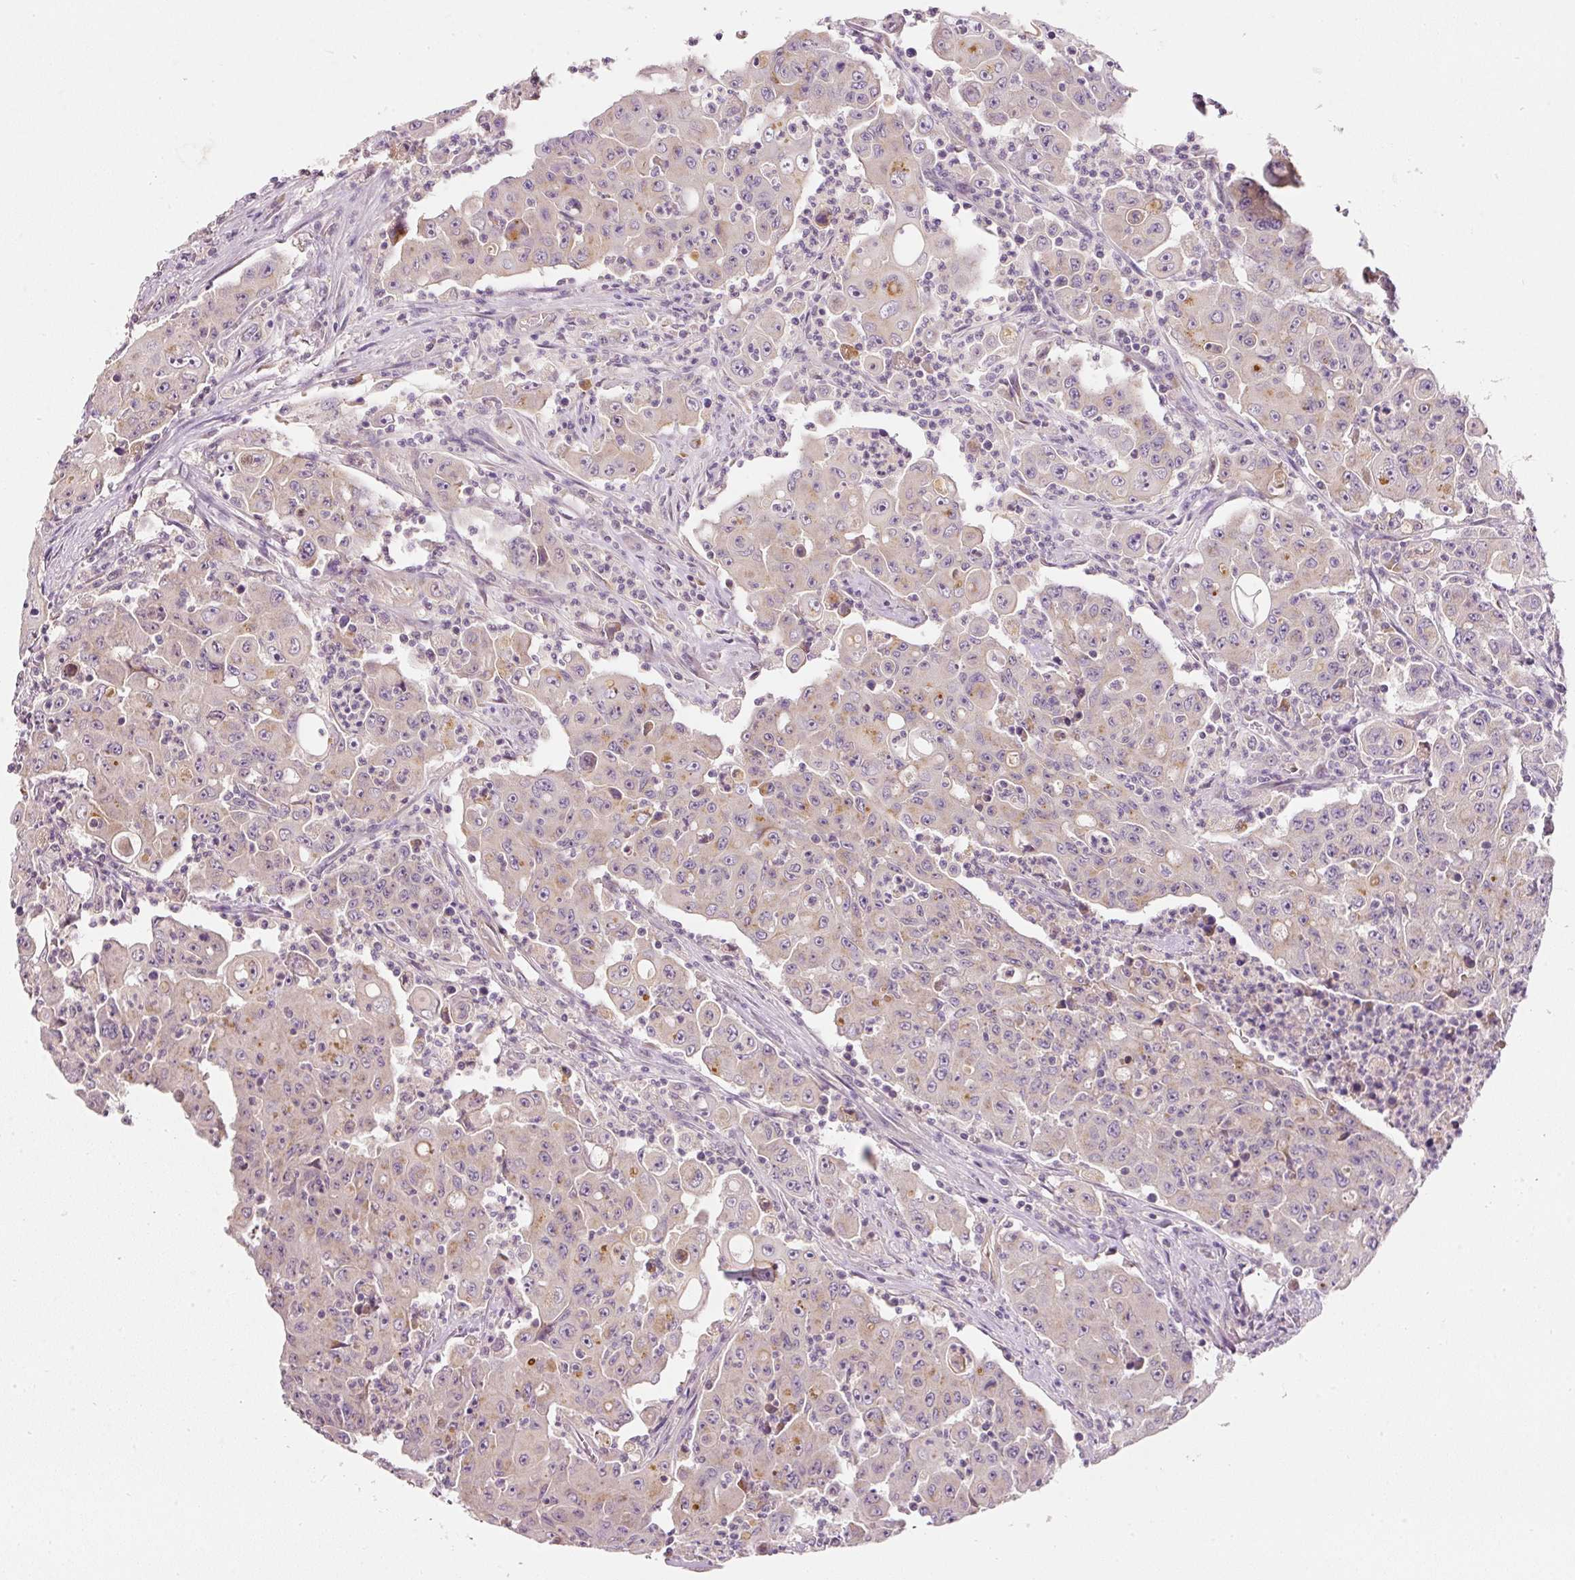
{"staining": {"intensity": "moderate", "quantity": "<25%", "location": "cytoplasmic/membranous"}, "tissue": "colorectal cancer", "cell_type": "Tumor cells", "image_type": "cancer", "snomed": [{"axis": "morphology", "description": "Adenocarcinoma, NOS"}, {"axis": "topography", "description": "Colon"}], "caption": "Colorectal cancer (adenocarcinoma) stained with immunohistochemistry shows moderate cytoplasmic/membranous expression in about <25% of tumor cells. The staining is performed using DAB brown chromogen to label protein expression. The nuclei are counter-stained blue using hematoxylin.", "gene": "RNF167", "patient": {"sex": "male", "age": 51}}